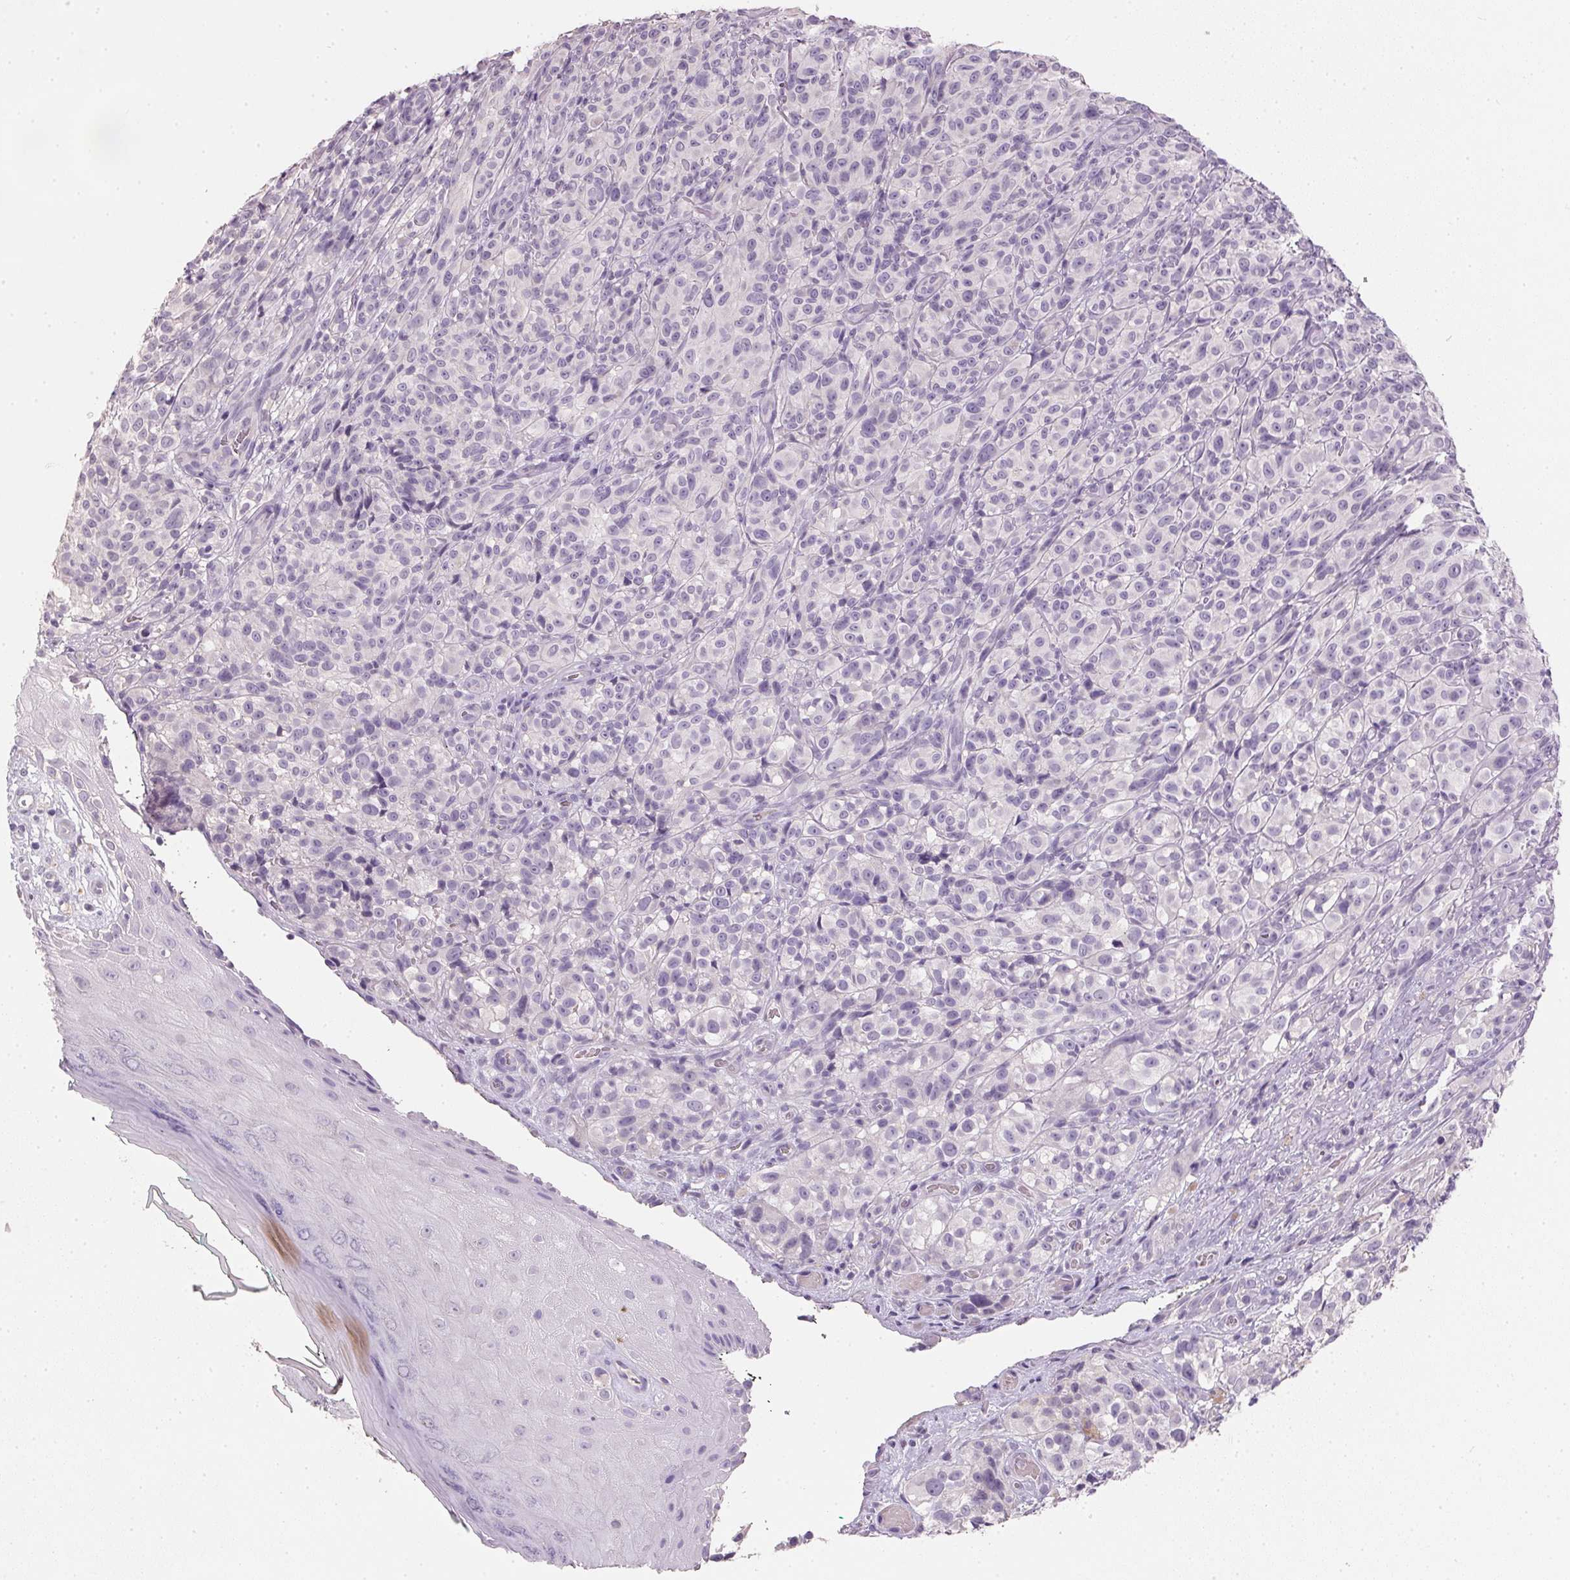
{"staining": {"intensity": "negative", "quantity": "none", "location": "none"}, "tissue": "melanoma", "cell_type": "Tumor cells", "image_type": "cancer", "snomed": [{"axis": "morphology", "description": "Malignant melanoma, NOS"}, {"axis": "topography", "description": "Skin"}], "caption": "Immunohistochemistry photomicrograph of neoplastic tissue: human melanoma stained with DAB (3,3'-diaminobenzidine) shows no significant protein expression in tumor cells.", "gene": "HSD17B1", "patient": {"sex": "female", "age": 85}}